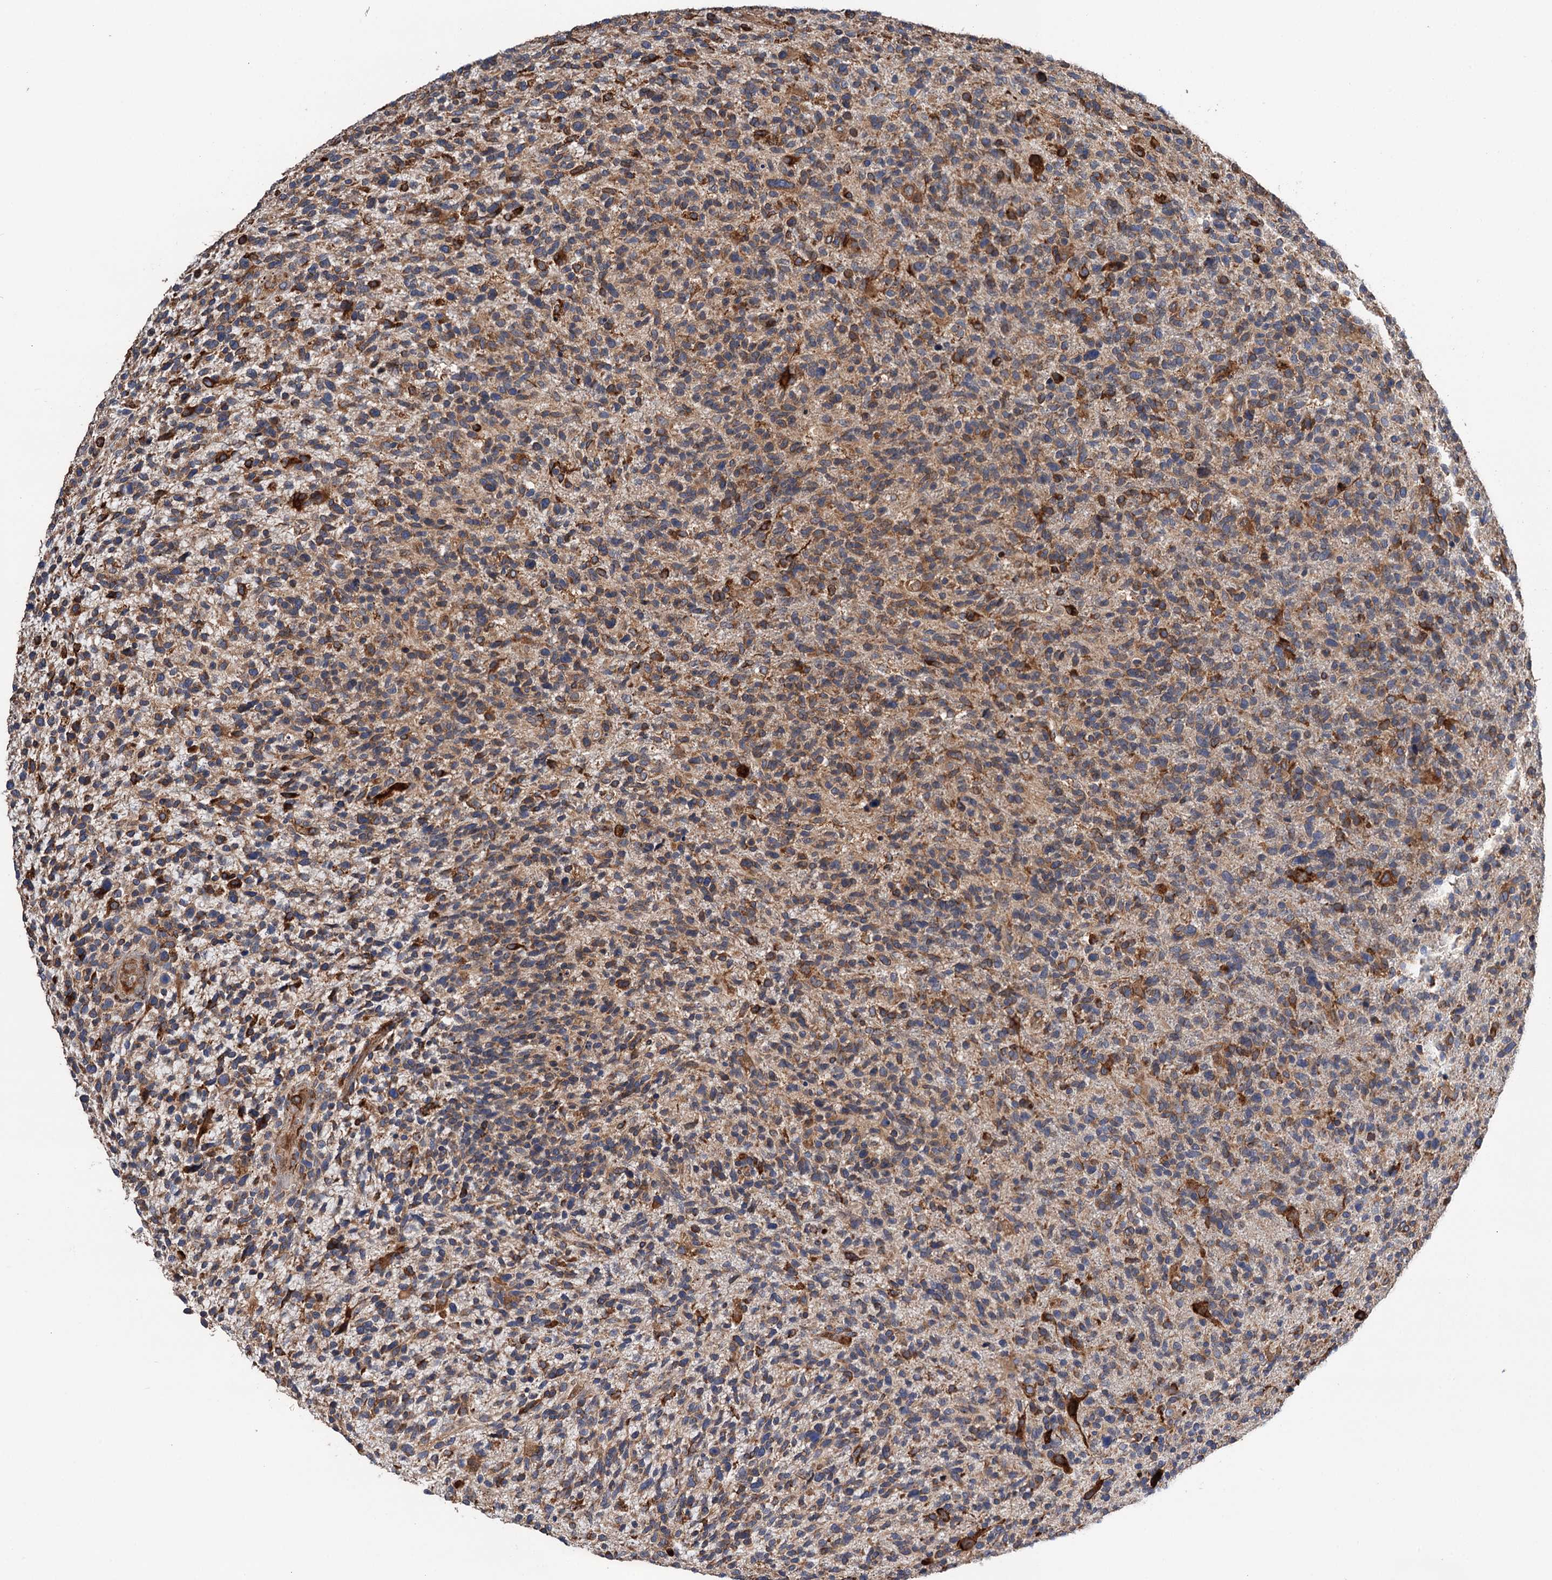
{"staining": {"intensity": "moderate", "quantity": "25%-75%", "location": "cytoplasmic/membranous"}, "tissue": "glioma", "cell_type": "Tumor cells", "image_type": "cancer", "snomed": [{"axis": "morphology", "description": "Glioma, malignant, High grade"}, {"axis": "topography", "description": "Brain"}], "caption": "Immunohistochemical staining of malignant high-grade glioma demonstrates medium levels of moderate cytoplasmic/membranous staining in about 25%-75% of tumor cells.", "gene": "ERP29", "patient": {"sex": "male", "age": 72}}